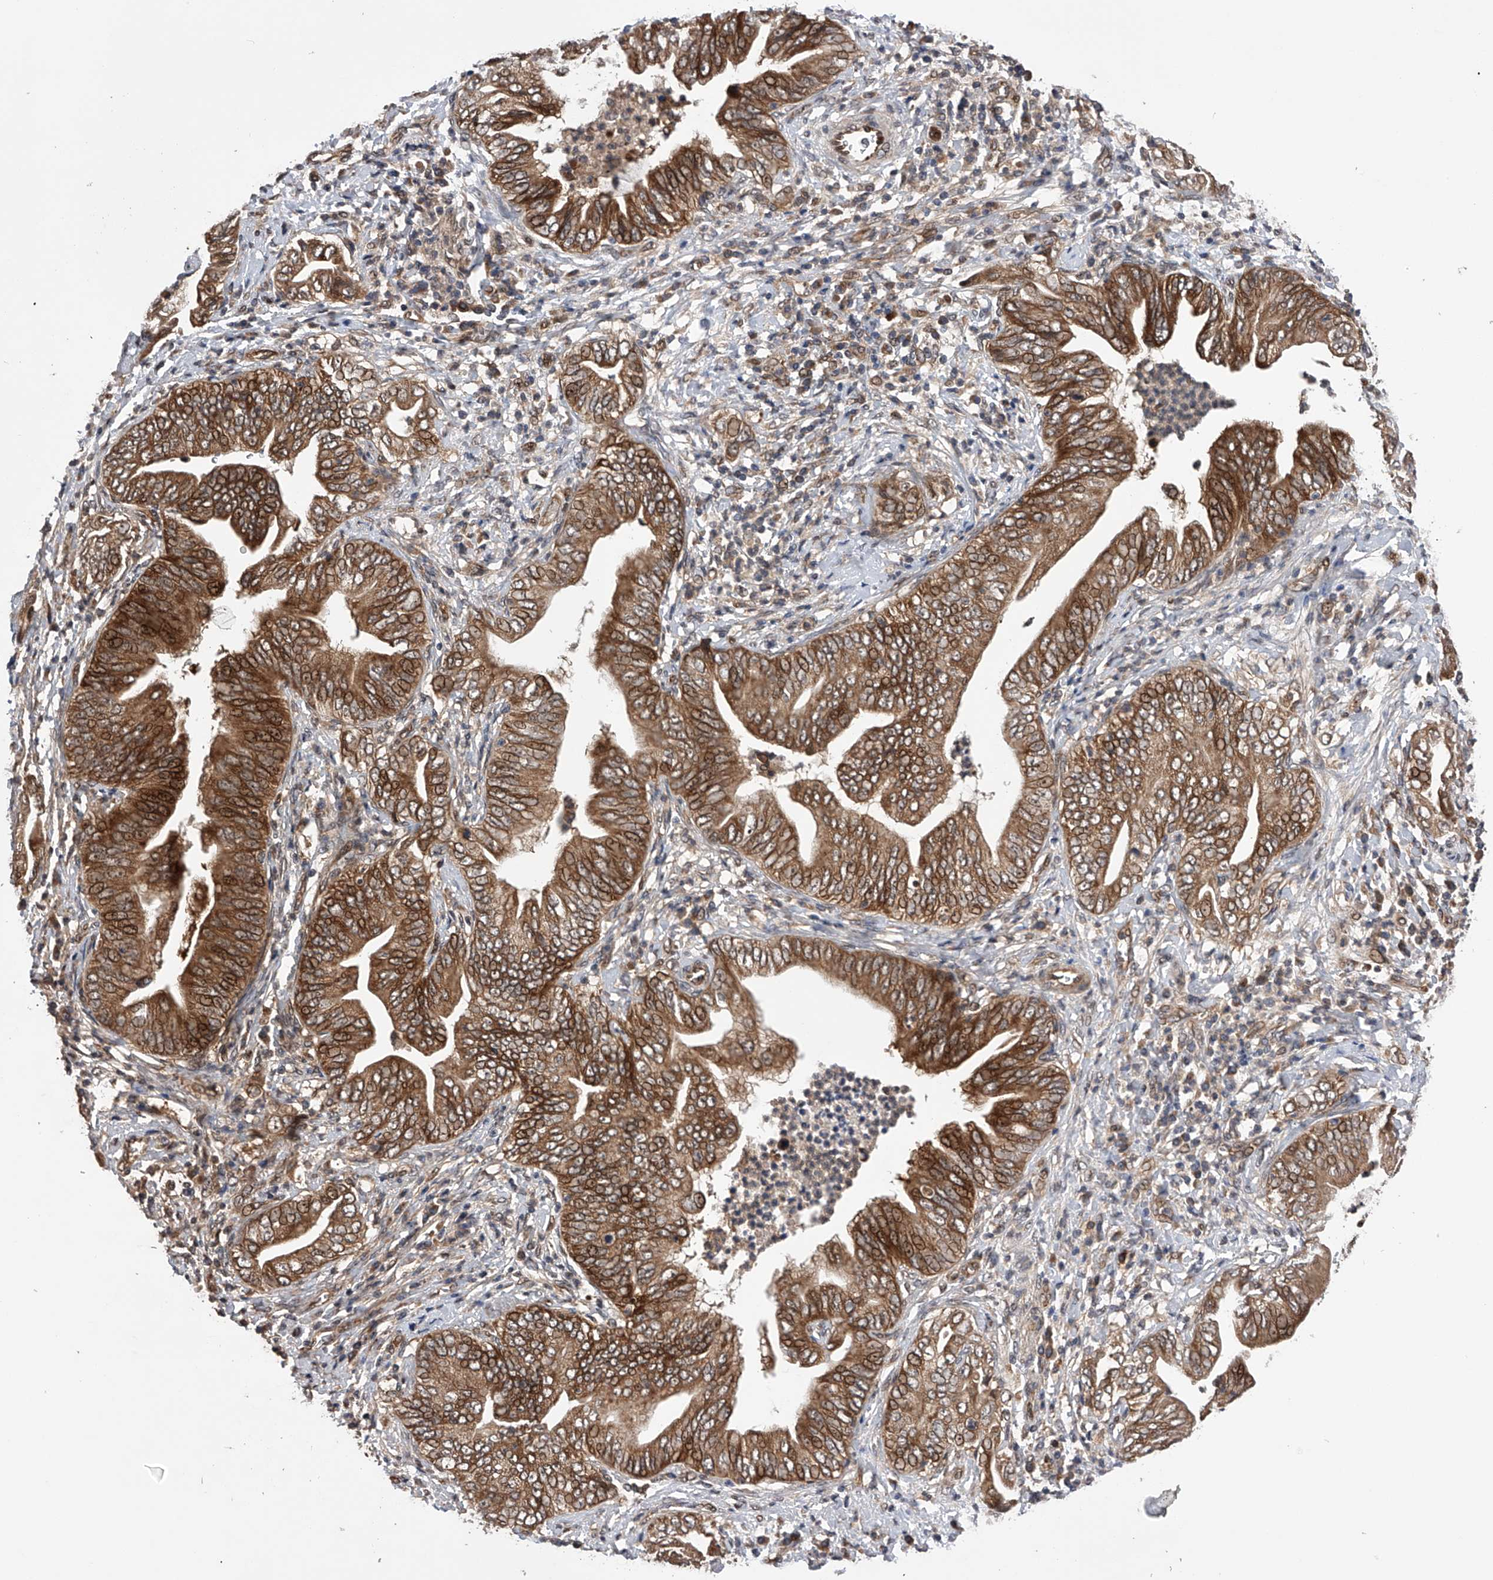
{"staining": {"intensity": "strong", "quantity": ">75%", "location": "cytoplasmic/membranous,nuclear"}, "tissue": "pancreatic cancer", "cell_type": "Tumor cells", "image_type": "cancer", "snomed": [{"axis": "morphology", "description": "Adenocarcinoma, NOS"}, {"axis": "topography", "description": "Pancreas"}], "caption": "Protein expression analysis of human pancreatic adenocarcinoma reveals strong cytoplasmic/membranous and nuclear positivity in approximately >75% of tumor cells. The staining was performed using DAB (3,3'-diaminobenzidine), with brown indicating positive protein expression. Nuclei are stained blue with hematoxylin.", "gene": "MAP3K11", "patient": {"sex": "male", "age": 75}}